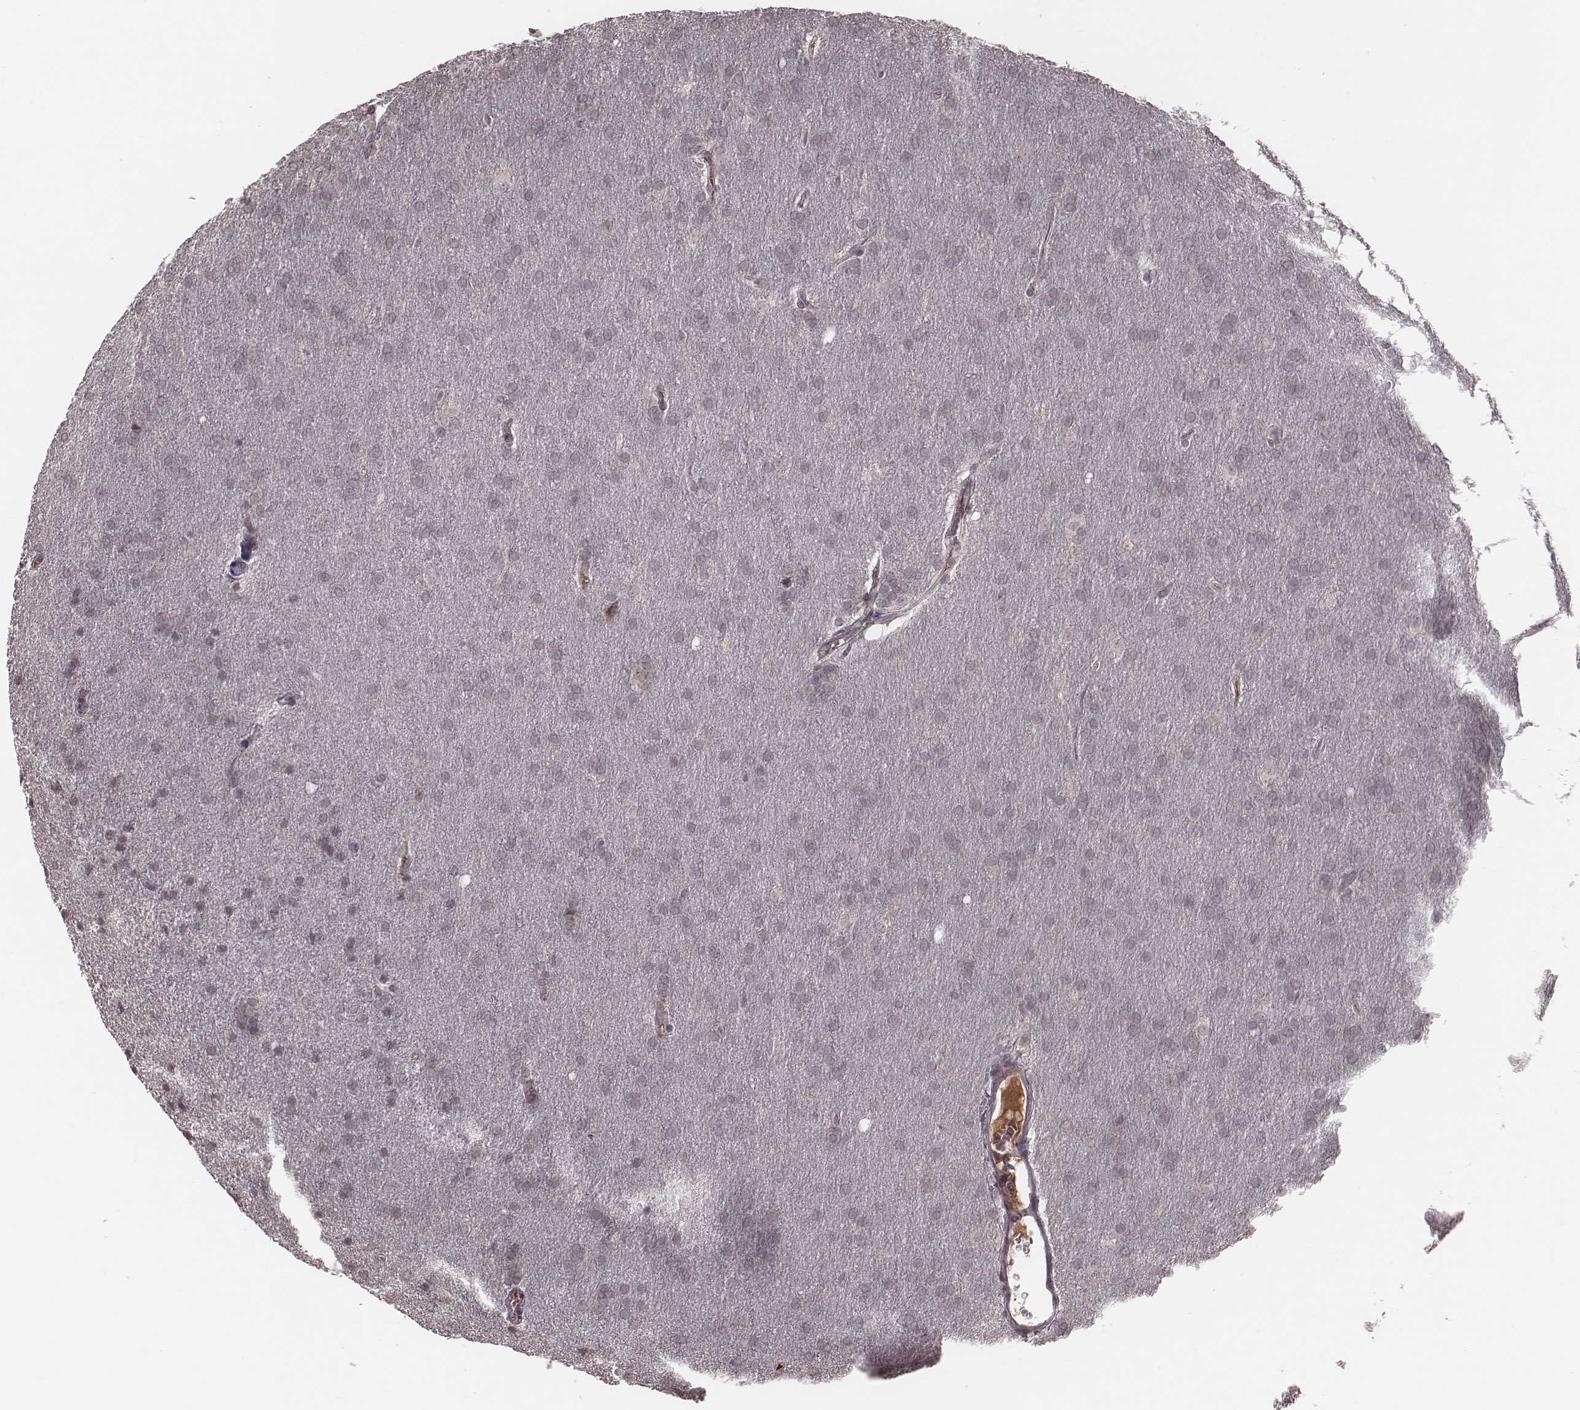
{"staining": {"intensity": "negative", "quantity": "none", "location": "none"}, "tissue": "glioma", "cell_type": "Tumor cells", "image_type": "cancer", "snomed": [{"axis": "morphology", "description": "Glioma, malignant, Low grade"}, {"axis": "topography", "description": "Brain"}], "caption": "Immunohistochemistry (IHC) micrograph of human glioma stained for a protein (brown), which demonstrates no positivity in tumor cells.", "gene": "IL5", "patient": {"sex": "female", "age": 32}}